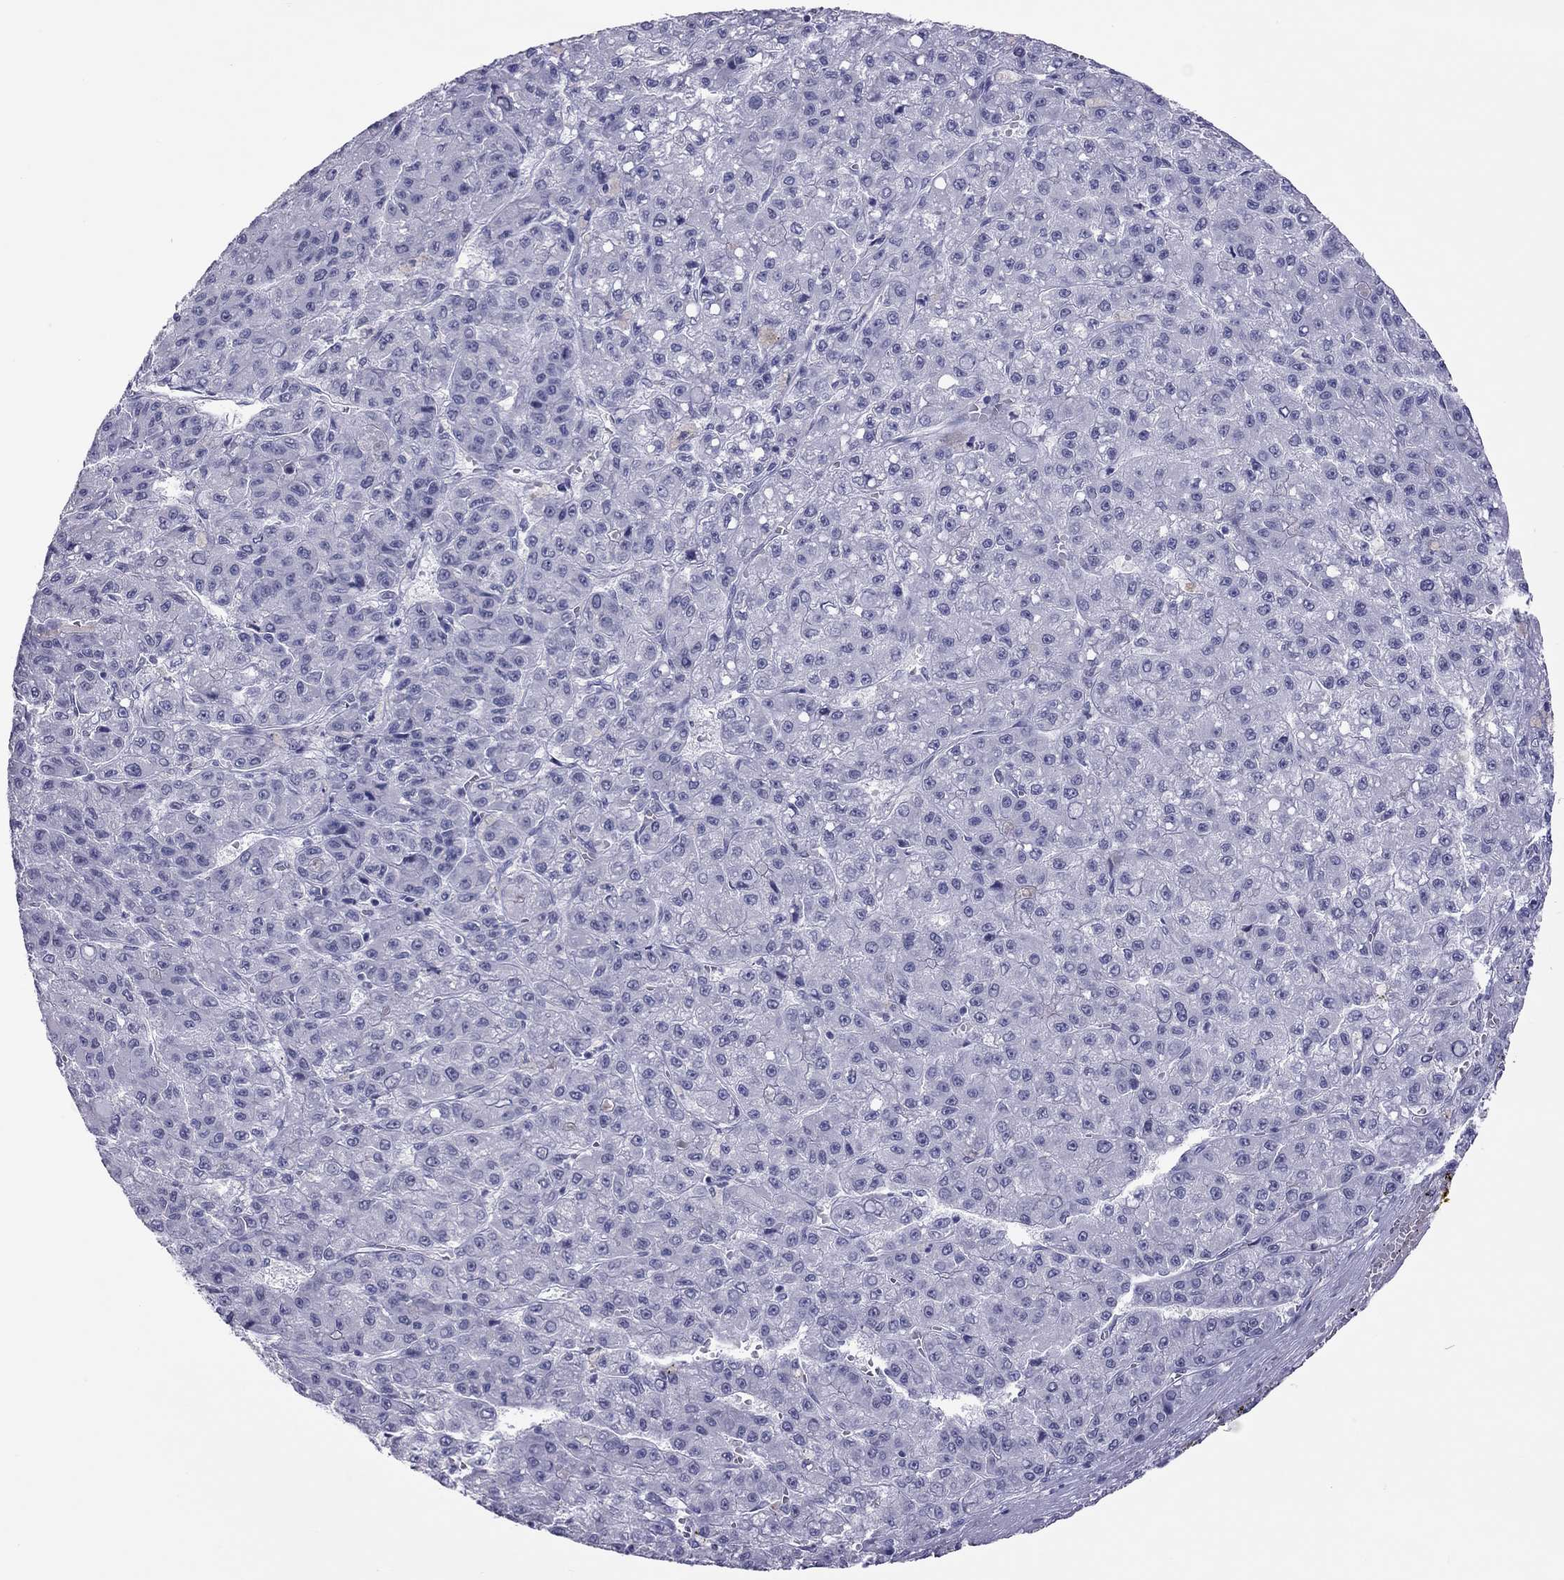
{"staining": {"intensity": "negative", "quantity": "none", "location": "none"}, "tissue": "liver cancer", "cell_type": "Tumor cells", "image_type": "cancer", "snomed": [{"axis": "morphology", "description": "Carcinoma, Hepatocellular, NOS"}, {"axis": "topography", "description": "Liver"}], "caption": "Human liver hepatocellular carcinoma stained for a protein using IHC displays no positivity in tumor cells.", "gene": "JHY", "patient": {"sex": "male", "age": 70}}